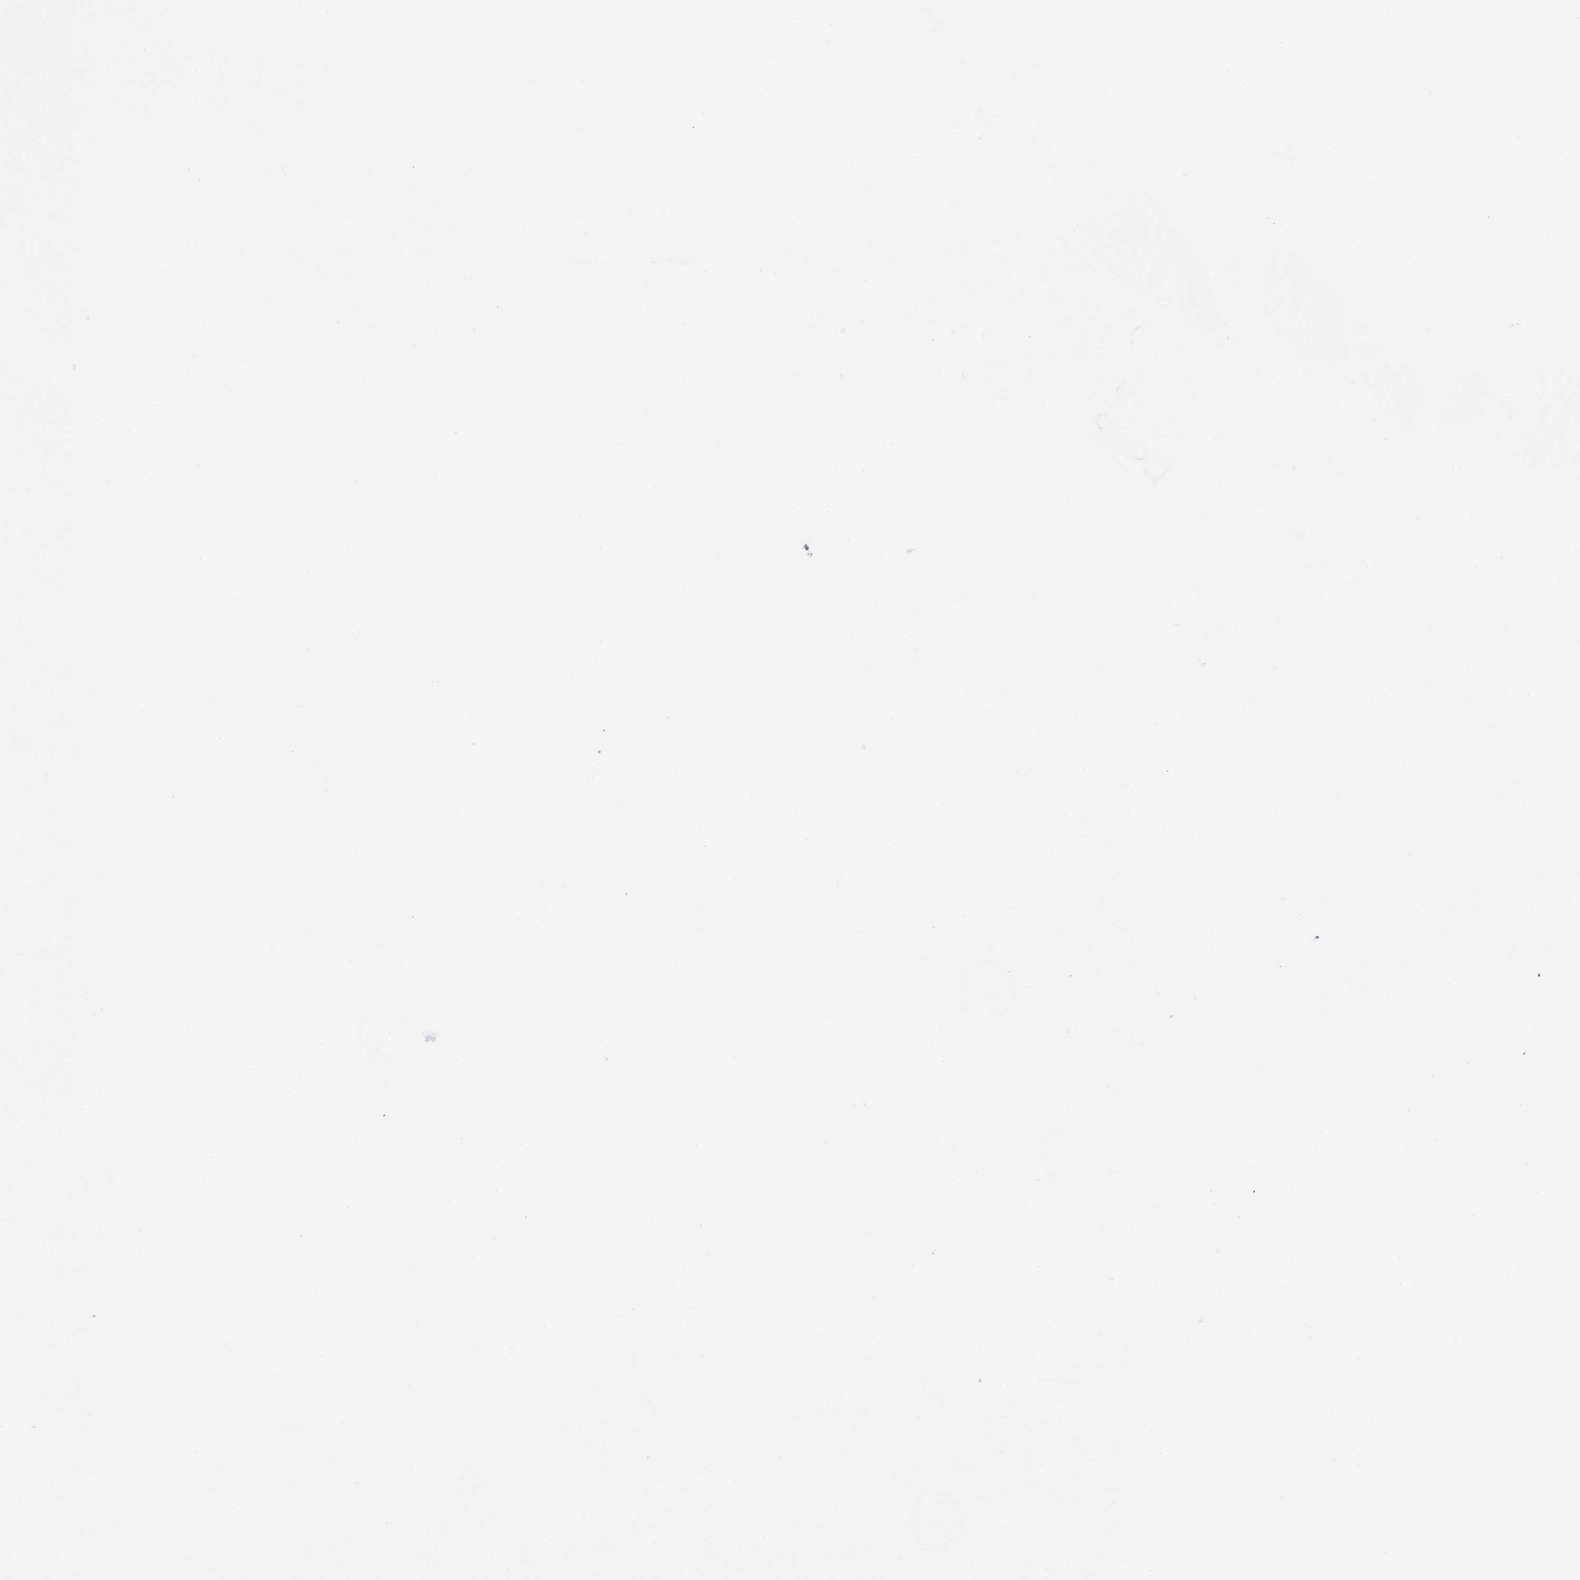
{"staining": {"intensity": "moderate", "quantity": "<25%", "location": "nuclear"}, "tissue": "cerebellum", "cell_type": "Cells in granular layer", "image_type": "normal", "snomed": [{"axis": "morphology", "description": "Normal tissue, NOS"}, {"axis": "topography", "description": "Cerebellum"}], "caption": "Moderate nuclear positivity for a protein is identified in about <25% of cells in granular layer of benign cerebellum using immunohistochemistry.", "gene": "CCDC144A", "patient": {"sex": "female", "age": 28}}